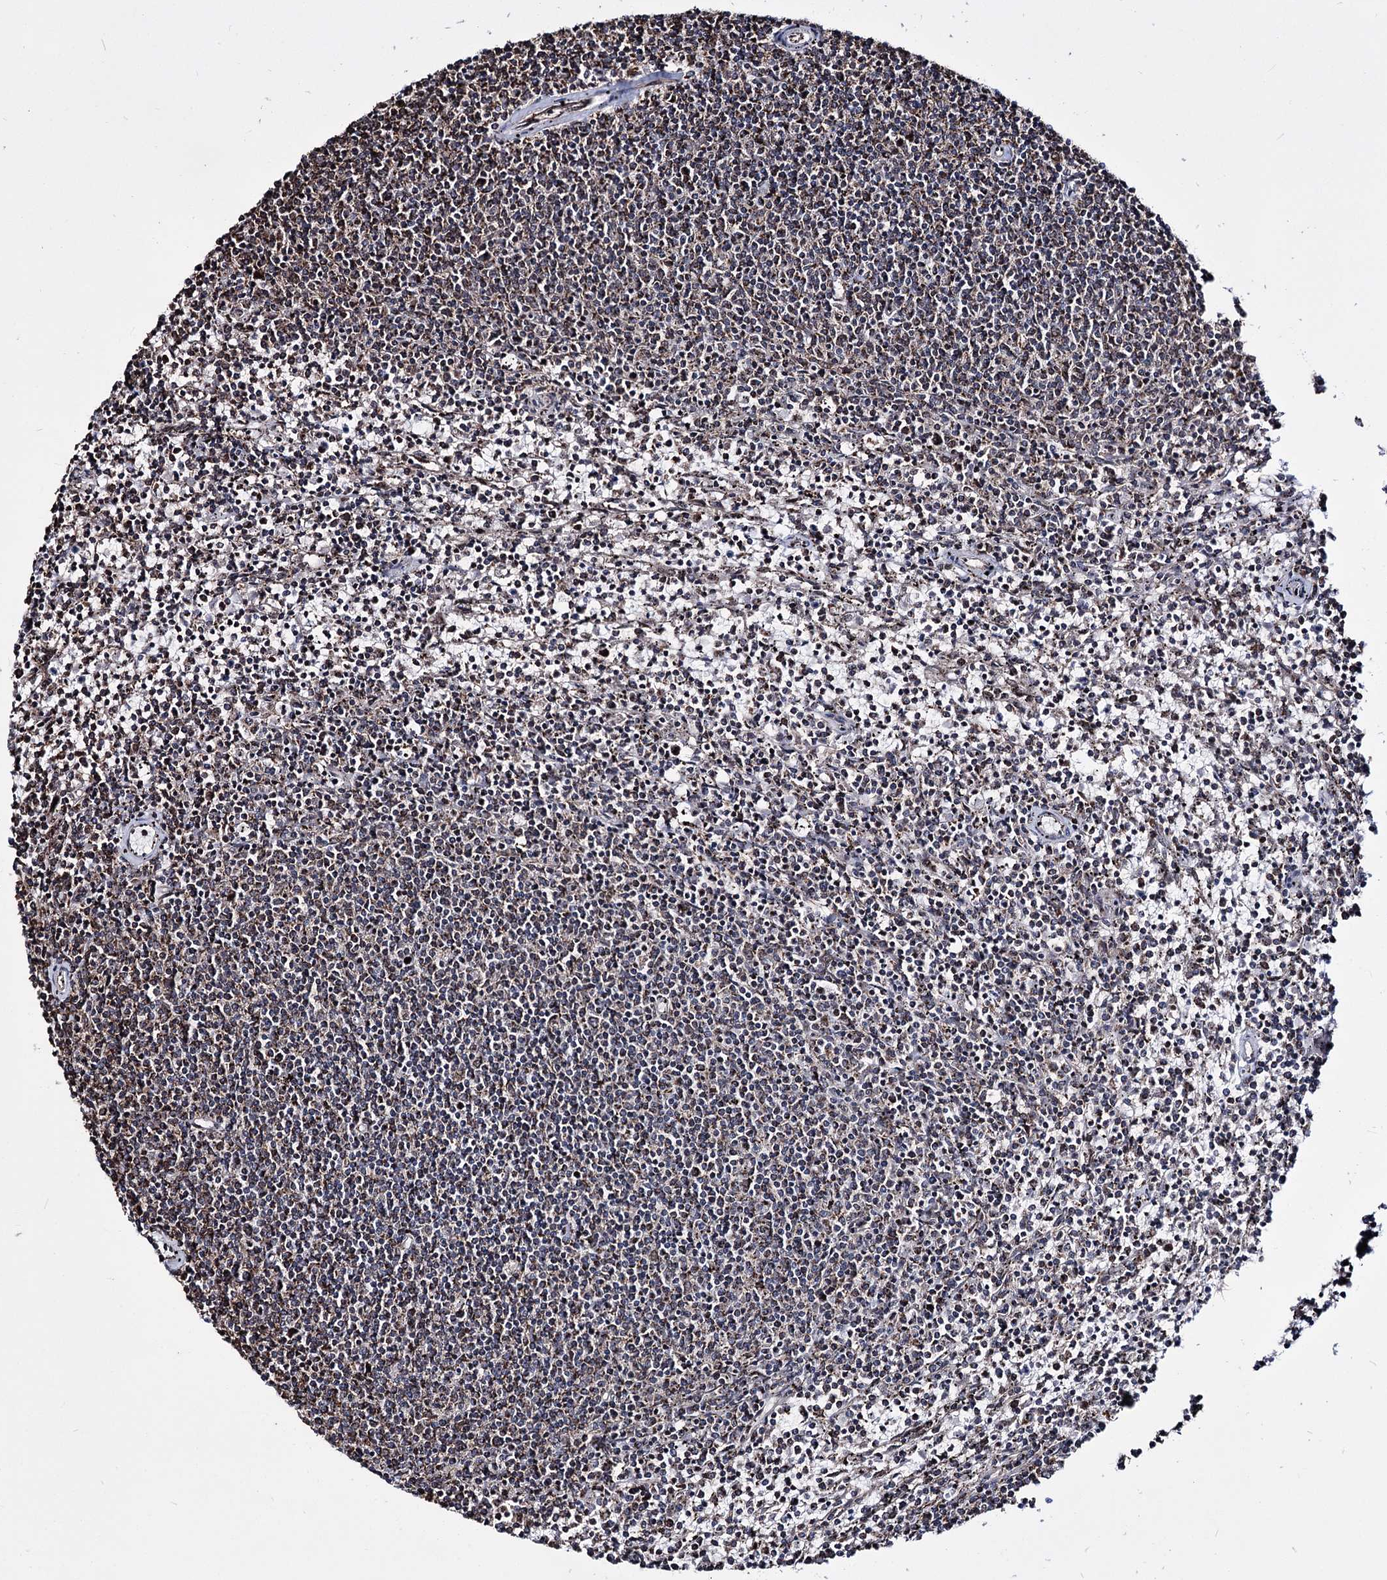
{"staining": {"intensity": "moderate", "quantity": "25%-75%", "location": "cytoplasmic/membranous"}, "tissue": "lymphoma", "cell_type": "Tumor cells", "image_type": "cancer", "snomed": [{"axis": "morphology", "description": "Malignant lymphoma, non-Hodgkin's type, Low grade"}, {"axis": "topography", "description": "Spleen"}], "caption": "Protein staining by immunohistochemistry exhibits moderate cytoplasmic/membranous positivity in approximately 25%-75% of tumor cells in low-grade malignant lymphoma, non-Hodgkin's type.", "gene": "CREB3L4", "patient": {"sex": "female", "age": 50}}